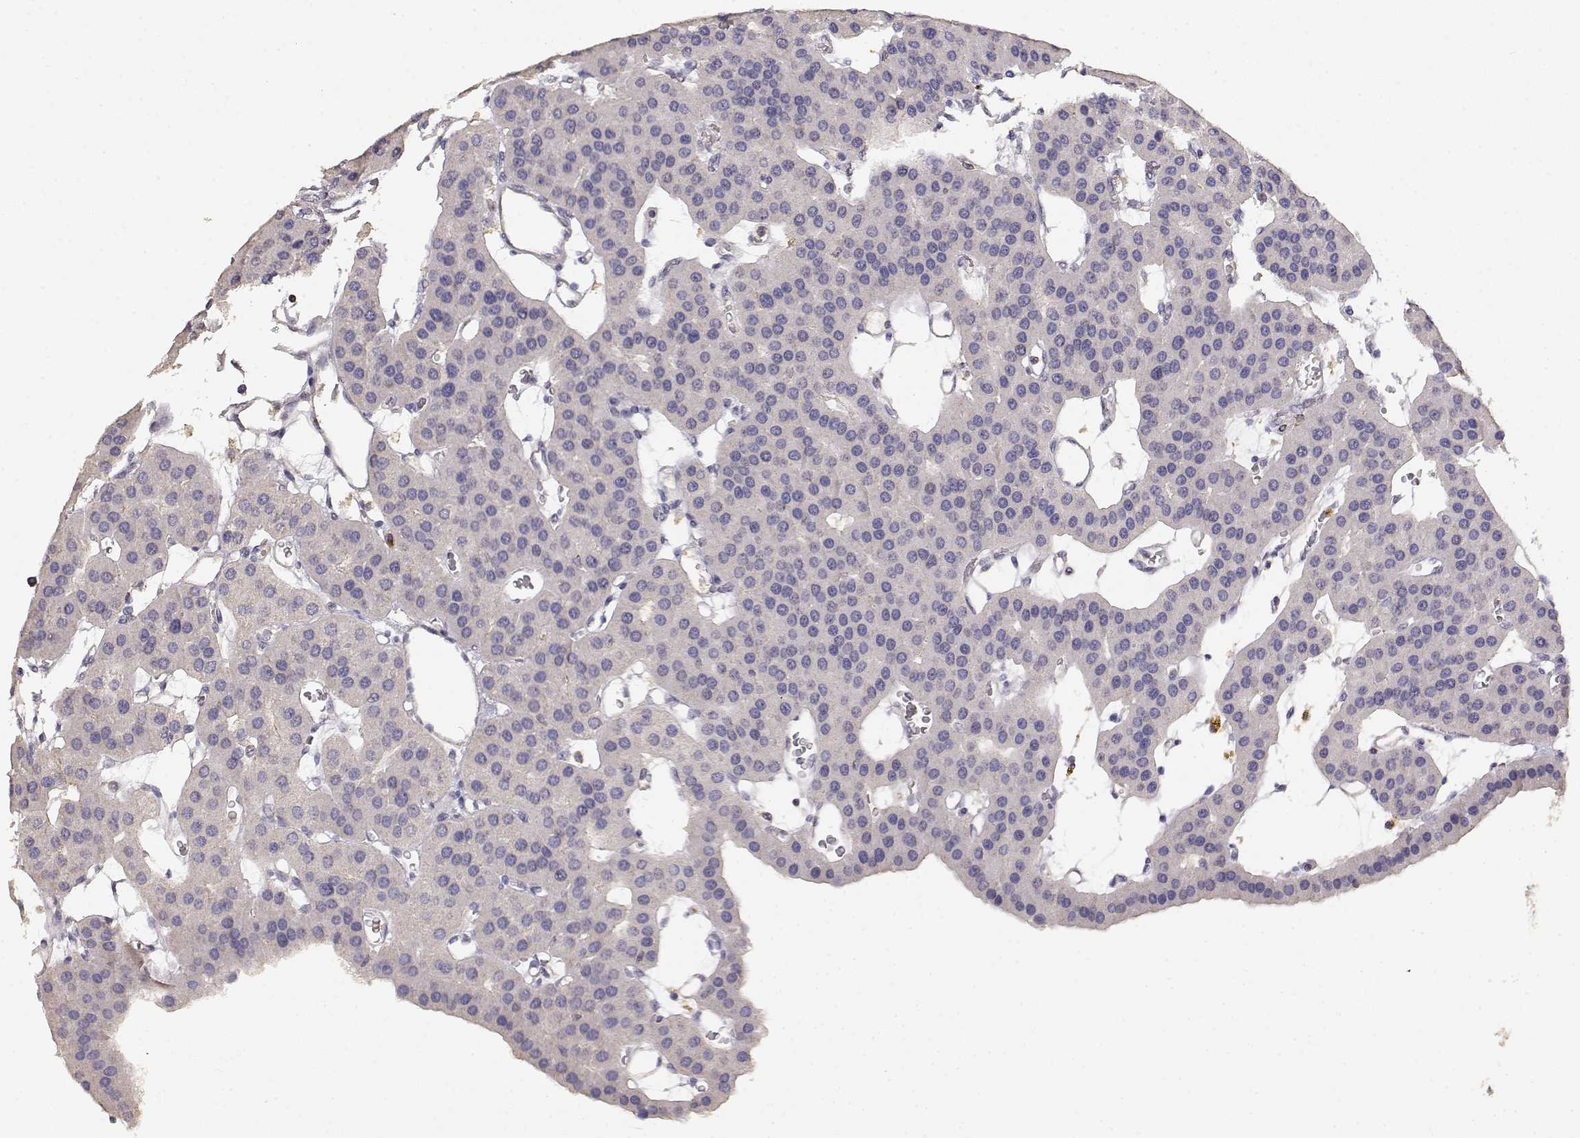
{"staining": {"intensity": "negative", "quantity": "none", "location": "none"}, "tissue": "parathyroid gland", "cell_type": "Glandular cells", "image_type": "normal", "snomed": [{"axis": "morphology", "description": "Normal tissue, NOS"}, {"axis": "morphology", "description": "Adenoma, NOS"}, {"axis": "topography", "description": "Parathyroid gland"}], "caption": "Immunohistochemistry (IHC) photomicrograph of benign human parathyroid gland stained for a protein (brown), which reveals no positivity in glandular cells. (Immunohistochemistry (IHC), brightfield microscopy, high magnification).", "gene": "TNFRSF10C", "patient": {"sex": "female", "age": 86}}